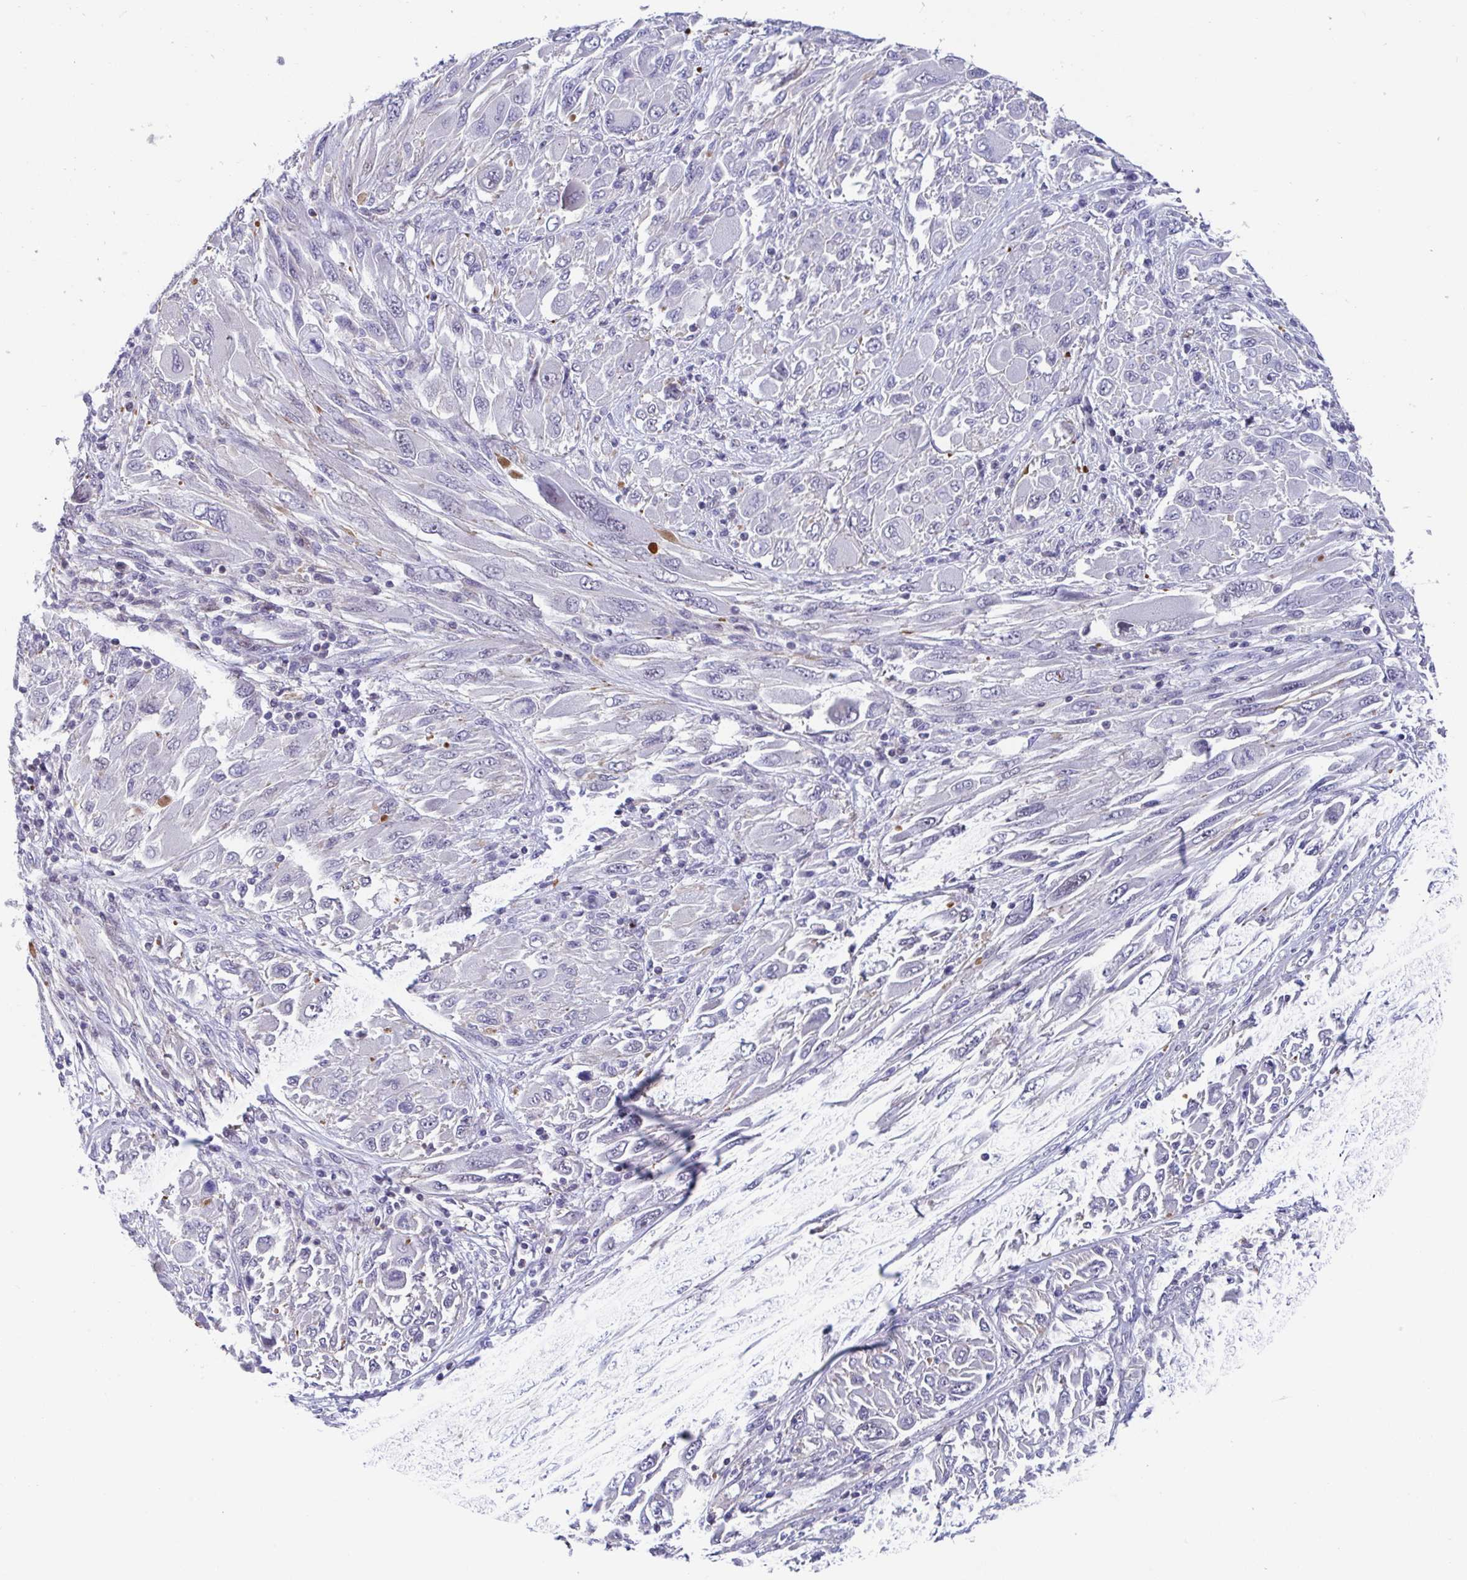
{"staining": {"intensity": "negative", "quantity": "none", "location": "none"}, "tissue": "melanoma", "cell_type": "Tumor cells", "image_type": "cancer", "snomed": [{"axis": "morphology", "description": "Malignant melanoma, NOS"}, {"axis": "topography", "description": "Skin"}], "caption": "High magnification brightfield microscopy of malignant melanoma stained with DAB (3,3'-diaminobenzidine) (brown) and counterstained with hematoxylin (blue): tumor cells show no significant staining.", "gene": "WDR72", "patient": {"sex": "female", "age": 91}}